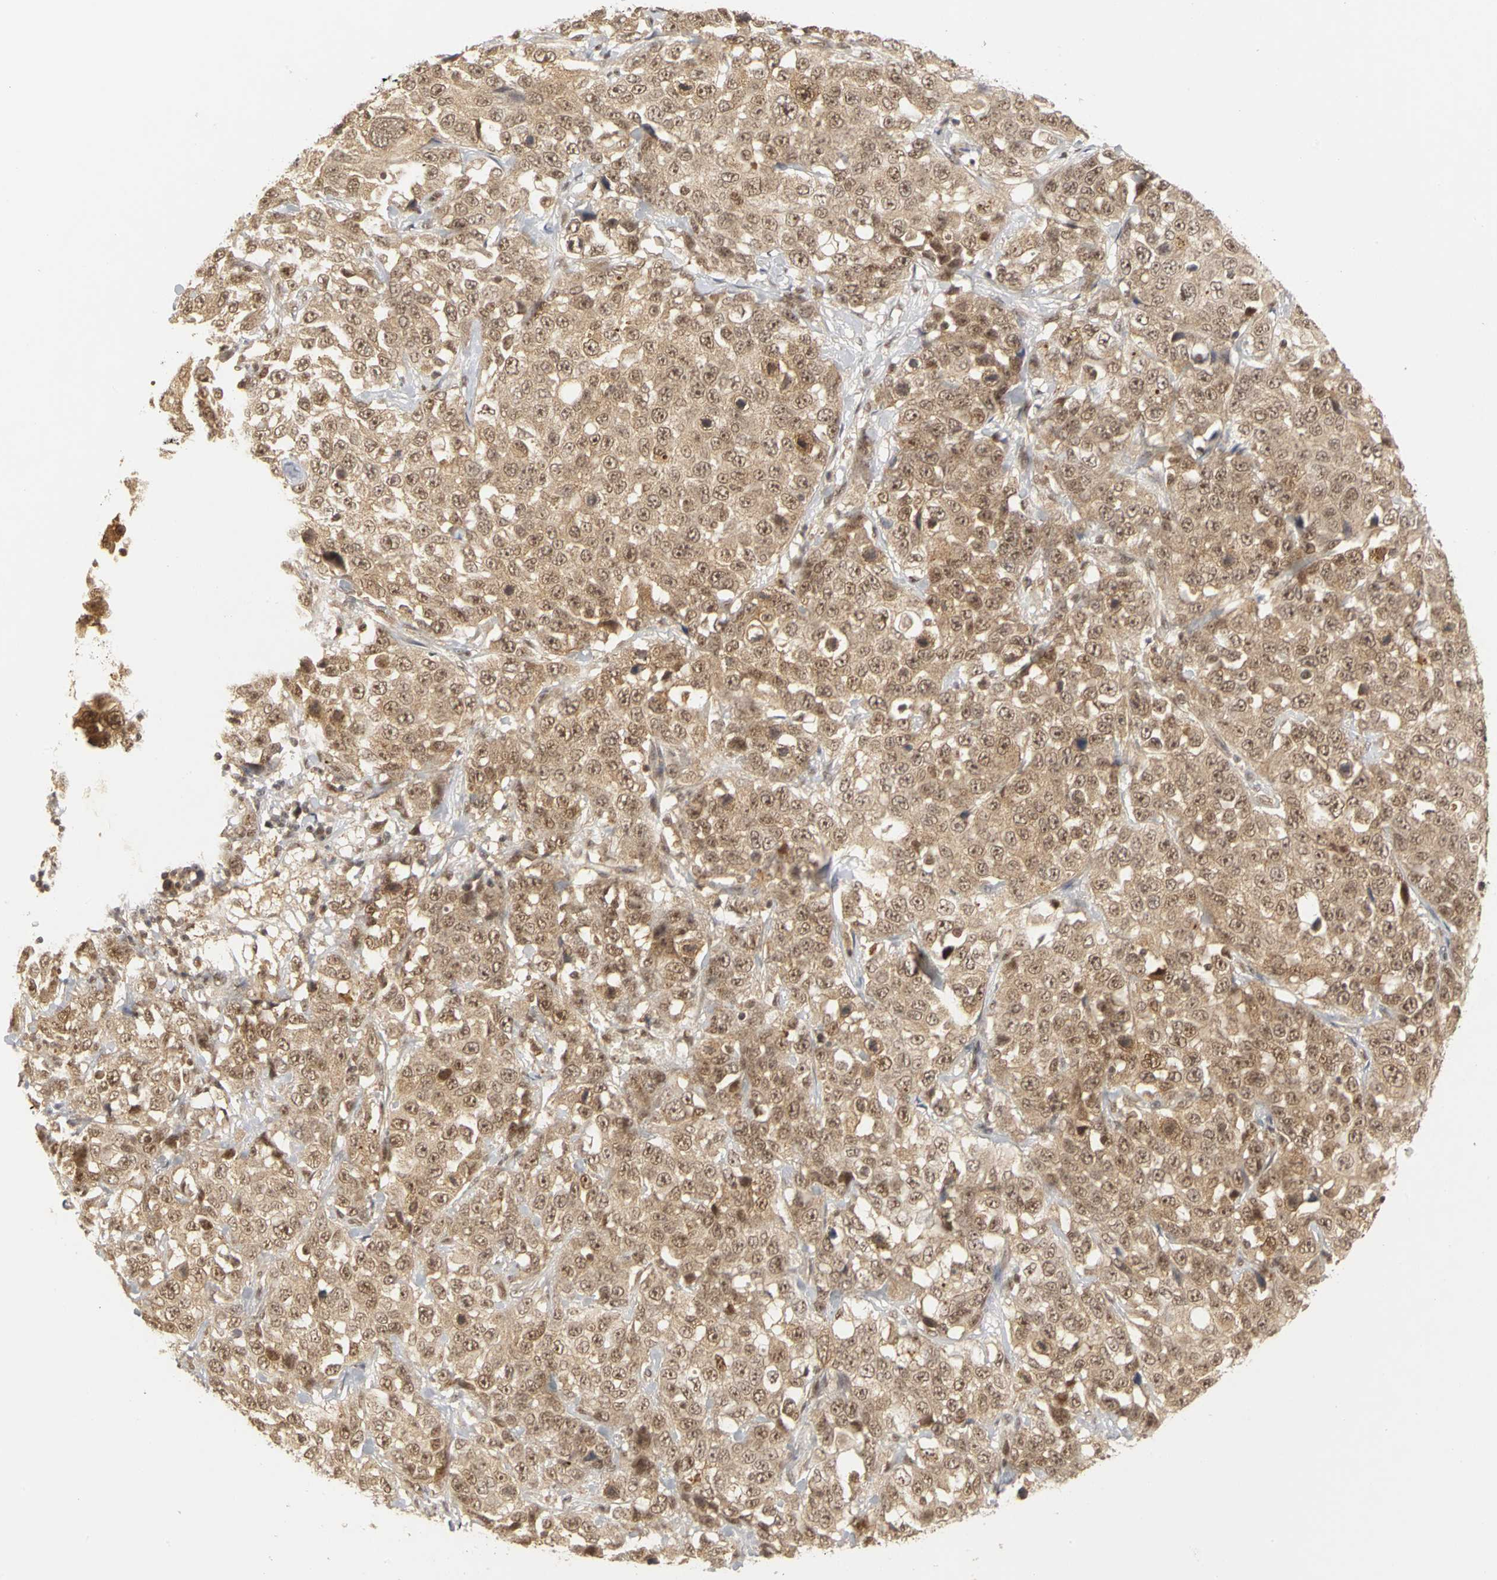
{"staining": {"intensity": "moderate", "quantity": ">75%", "location": "cytoplasmic/membranous,nuclear"}, "tissue": "stomach cancer", "cell_type": "Tumor cells", "image_type": "cancer", "snomed": [{"axis": "morphology", "description": "Normal tissue, NOS"}, {"axis": "morphology", "description": "Adenocarcinoma, NOS"}, {"axis": "topography", "description": "Stomach"}], "caption": "Stomach adenocarcinoma stained with DAB (3,3'-diaminobenzidine) IHC reveals medium levels of moderate cytoplasmic/membranous and nuclear staining in about >75% of tumor cells.", "gene": "CSNK2B", "patient": {"sex": "male", "age": 48}}